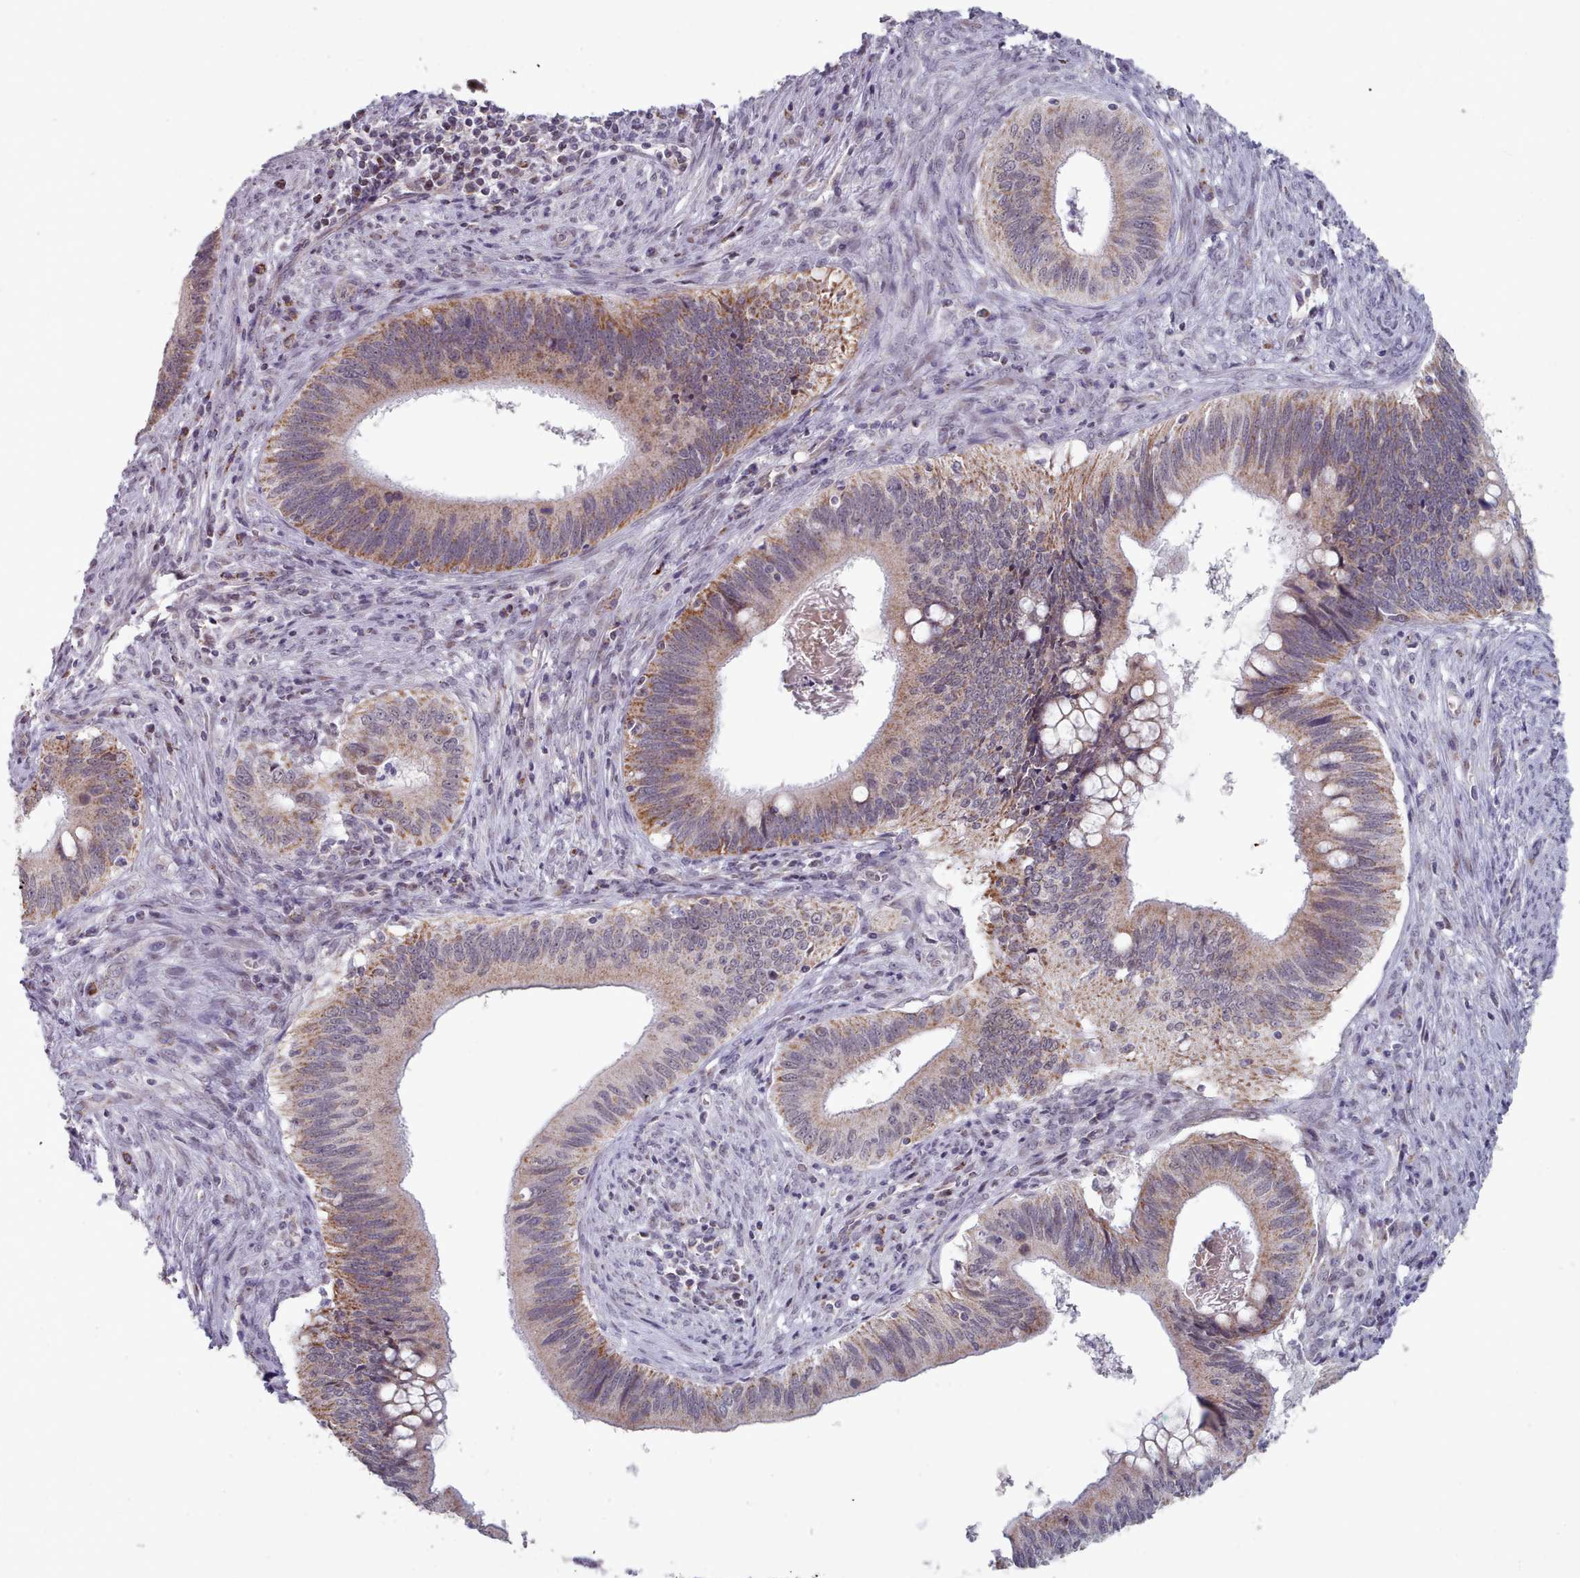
{"staining": {"intensity": "moderate", "quantity": "25%-75%", "location": "cytoplasmic/membranous"}, "tissue": "cervical cancer", "cell_type": "Tumor cells", "image_type": "cancer", "snomed": [{"axis": "morphology", "description": "Adenocarcinoma, NOS"}, {"axis": "topography", "description": "Cervix"}], "caption": "Human cervical cancer (adenocarcinoma) stained for a protein (brown) displays moderate cytoplasmic/membranous positive positivity in approximately 25%-75% of tumor cells.", "gene": "TRARG1", "patient": {"sex": "female", "age": 42}}